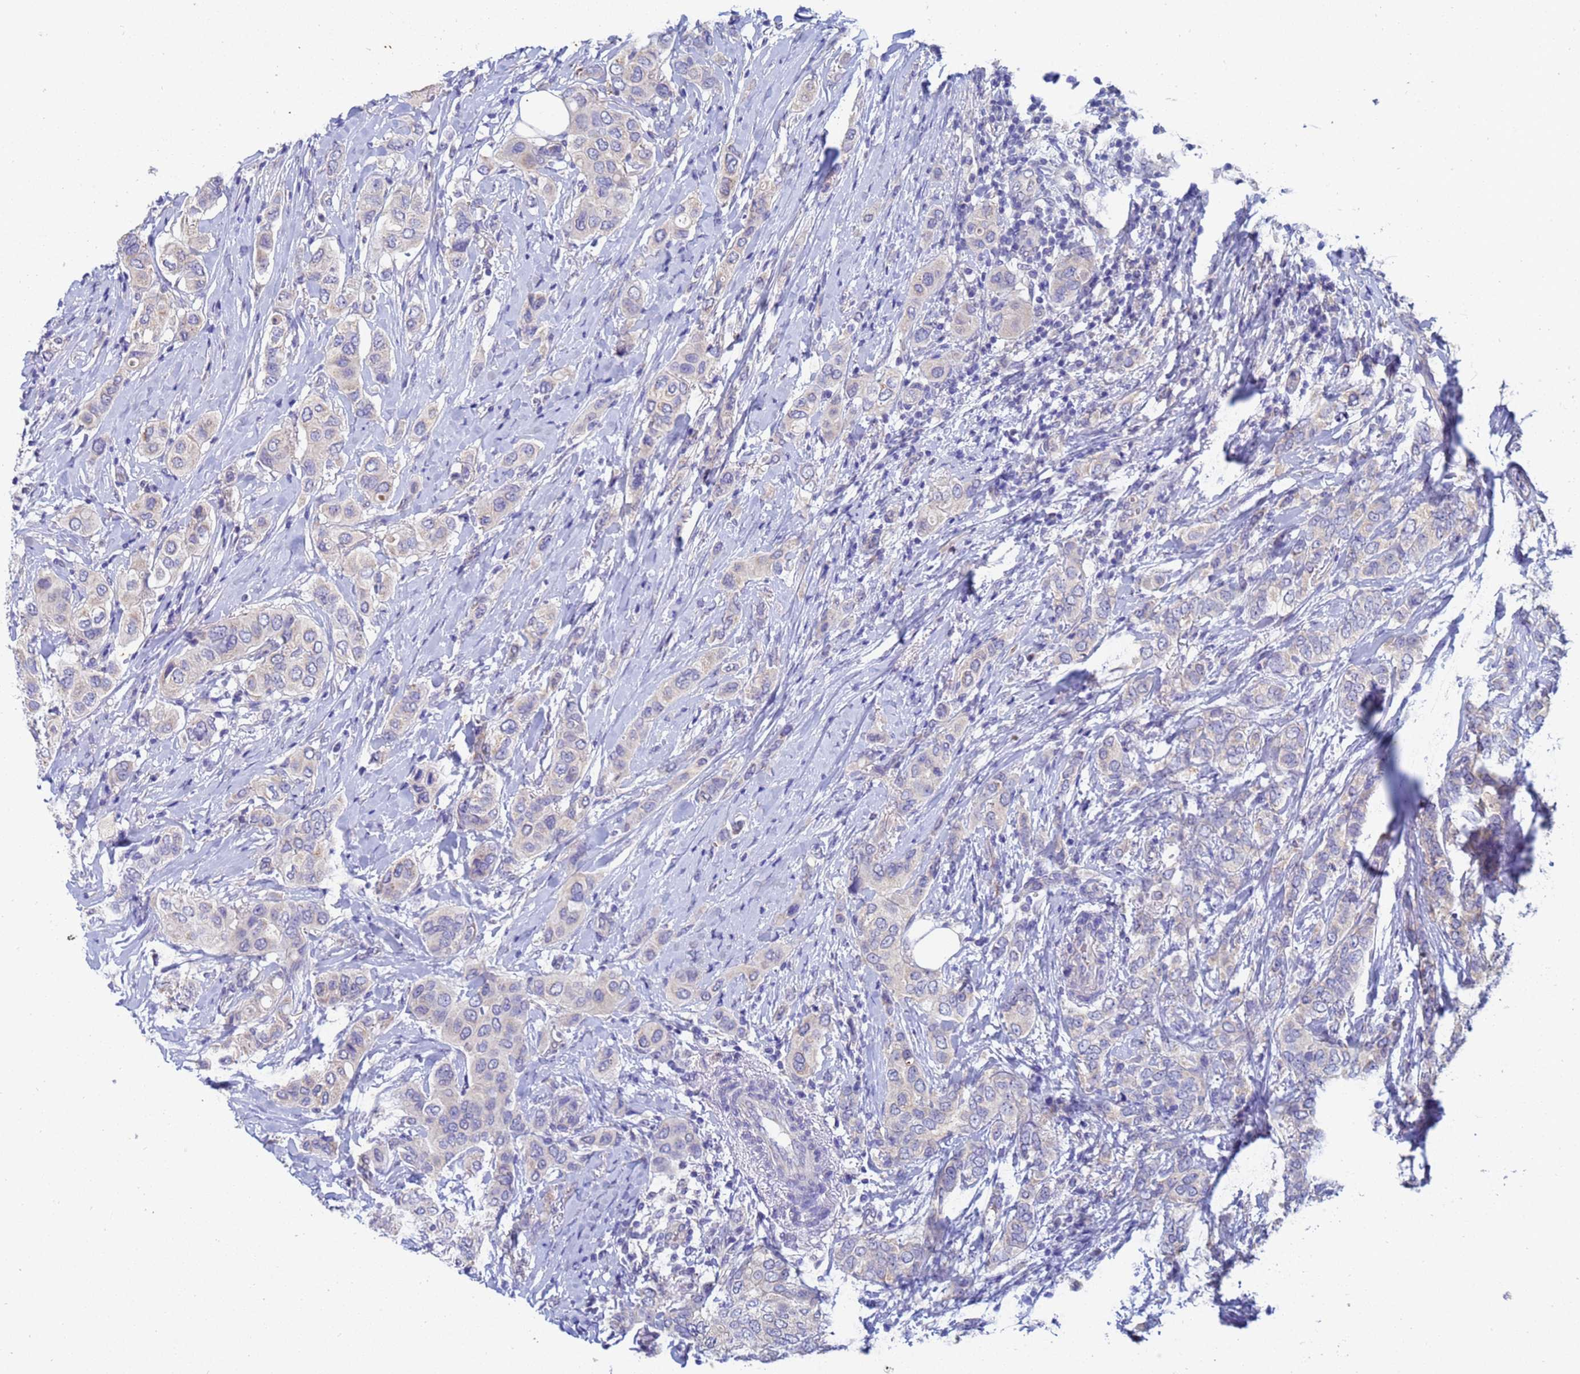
{"staining": {"intensity": "negative", "quantity": "none", "location": "none"}, "tissue": "breast cancer", "cell_type": "Tumor cells", "image_type": "cancer", "snomed": [{"axis": "morphology", "description": "Lobular carcinoma"}, {"axis": "topography", "description": "Breast"}], "caption": "The photomicrograph exhibits no staining of tumor cells in lobular carcinoma (breast). (DAB (3,3'-diaminobenzidine) immunohistochemistry, high magnification).", "gene": "IHO1", "patient": {"sex": "female", "age": 51}}